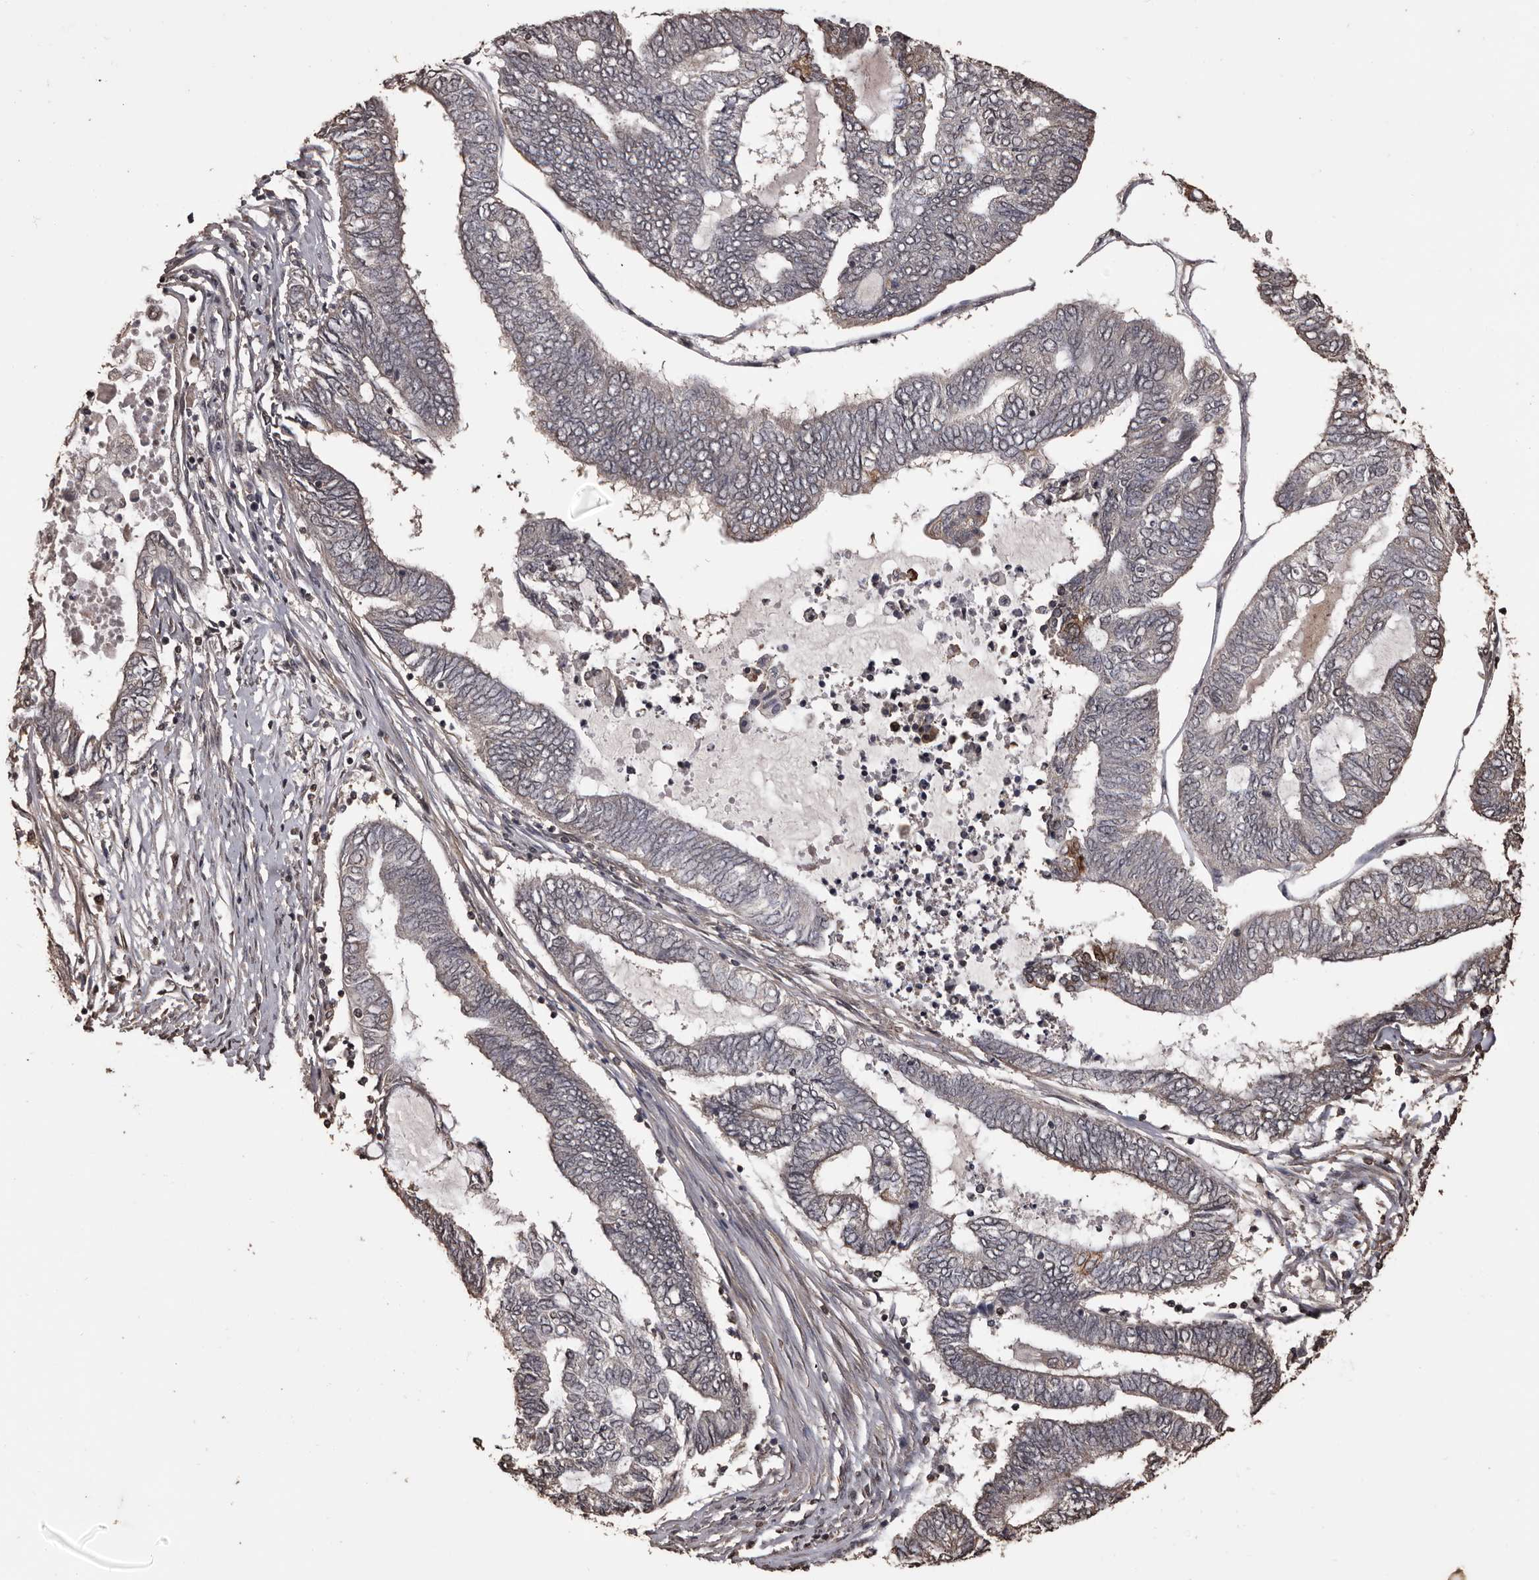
{"staining": {"intensity": "moderate", "quantity": "<25%", "location": "cytoplasmic/membranous"}, "tissue": "endometrial cancer", "cell_type": "Tumor cells", "image_type": "cancer", "snomed": [{"axis": "morphology", "description": "Adenocarcinoma, NOS"}, {"axis": "topography", "description": "Uterus"}, {"axis": "topography", "description": "Endometrium"}], "caption": "Immunohistochemical staining of human endometrial cancer (adenocarcinoma) displays low levels of moderate cytoplasmic/membranous expression in approximately <25% of tumor cells. Nuclei are stained in blue.", "gene": "NAV1", "patient": {"sex": "female", "age": 70}}